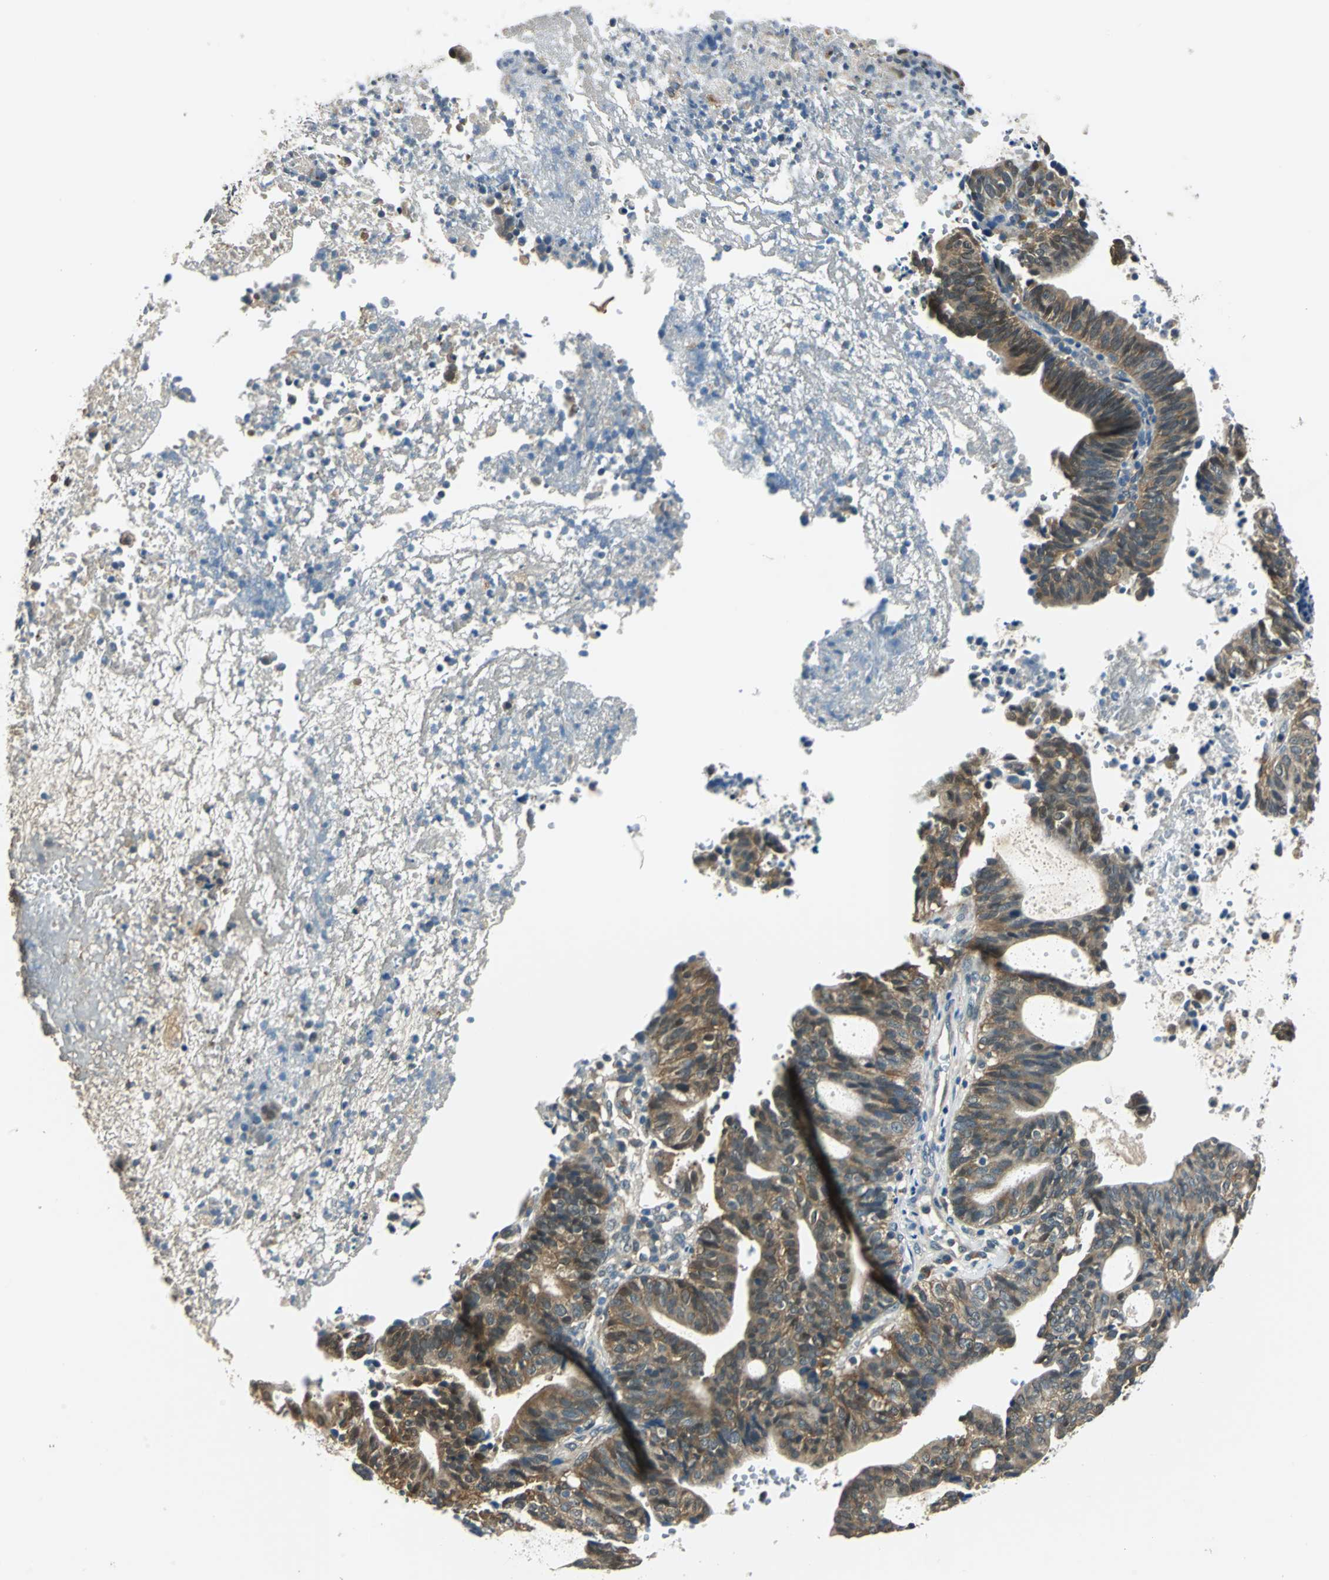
{"staining": {"intensity": "moderate", "quantity": "25%-75%", "location": "cytoplasmic/membranous"}, "tissue": "endometrial cancer", "cell_type": "Tumor cells", "image_type": "cancer", "snomed": [{"axis": "morphology", "description": "Adenocarcinoma, NOS"}, {"axis": "topography", "description": "Uterus"}], "caption": "Tumor cells display moderate cytoplasmic/membranous staining in about 25%-75% of cells in adenocarcinoma (endometrial). (DAB IHC, brown staining for protein, blue staining for nuclei).", "gene": "NIT1", "patient": {"sex": "female", "age": 83}}